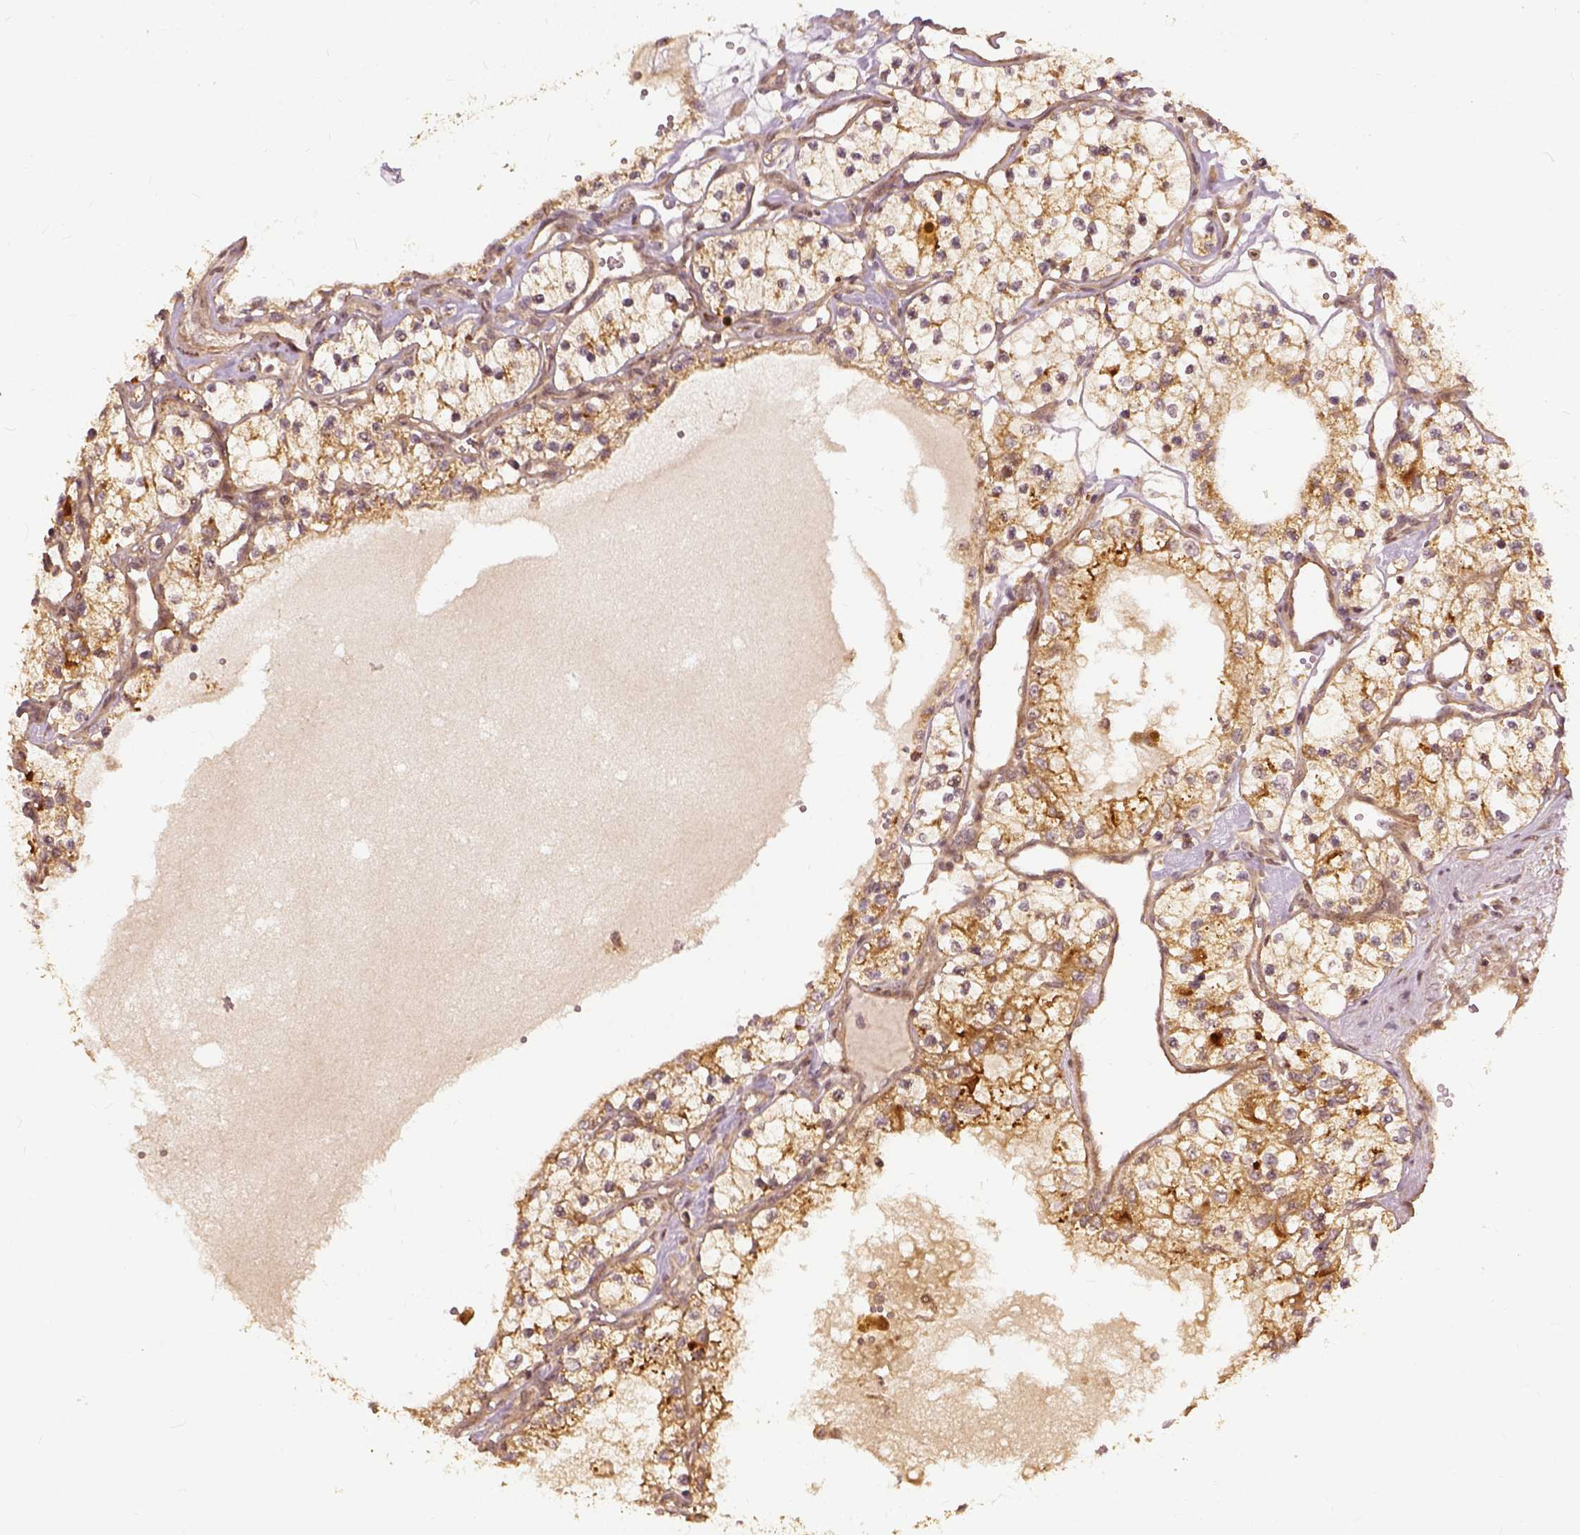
{"staining": {"intensity": "moderate", "quantity": ">75%", "location": "cytoplasmic/membranous"}, "tissue": "renal cancer", "cell_type": "Tumor cells", "image_type": "cancer", "snomed": [{"axis": "morphology", "description": "Adenocarcinoma, NOS"}, {"axis": "topography", "description": "Kidney"}], "caption": "This is an image of IHC staining of renal adenocarcinoma, which shows moderate expression in the cytoplasmic/membranous of tumor cells.", "gene": "VEGFA", "patient": {"sex": "female", "age": 69}}